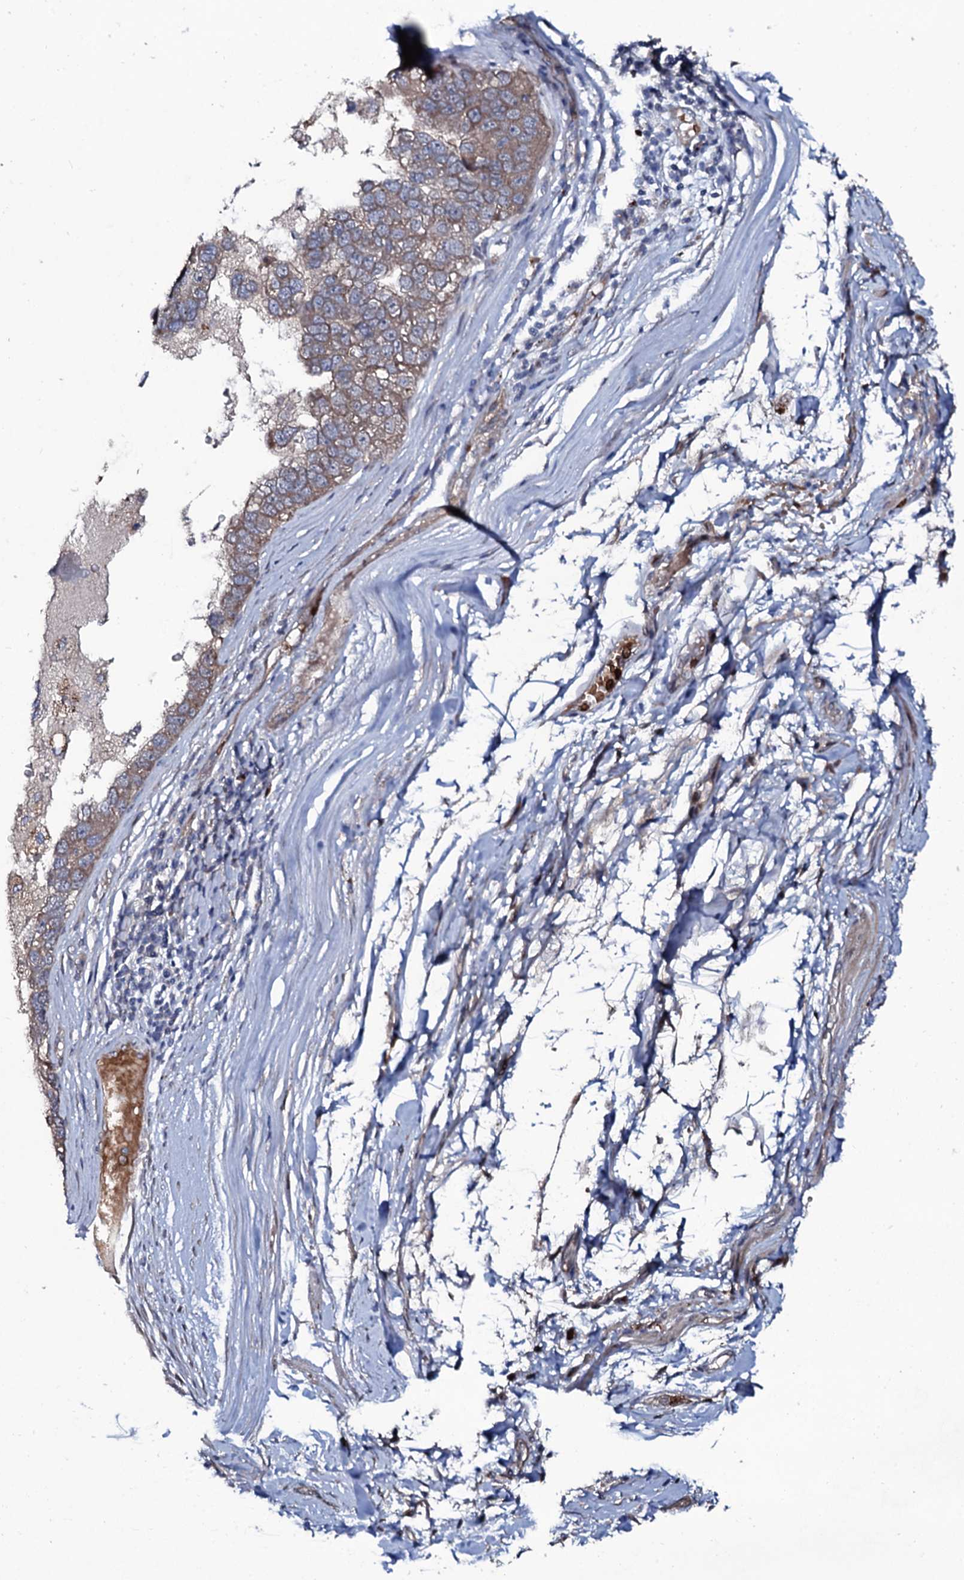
{"staining": {"intensity": "weak", "quantity": "25%-75%", "location": "cytoplasmic/membranous"}, "tissue": "pancreatic cancer", "cell_type": "Tumor cells", "image_type": "cancer", "snomed": [{"axis": "morphology", "description": "Adenocarcinoma, NOS"}, {"axis": "topography", "description": "Pancreas"}], "caption": "This is an image of IHC staining of pancreatic cancer (adenocarcinoma), which shows weak expression in the cytoplasmic/membranous of tumor cells.", "gene": "COG6", "patient": {"sex": "female", "age": 61}}